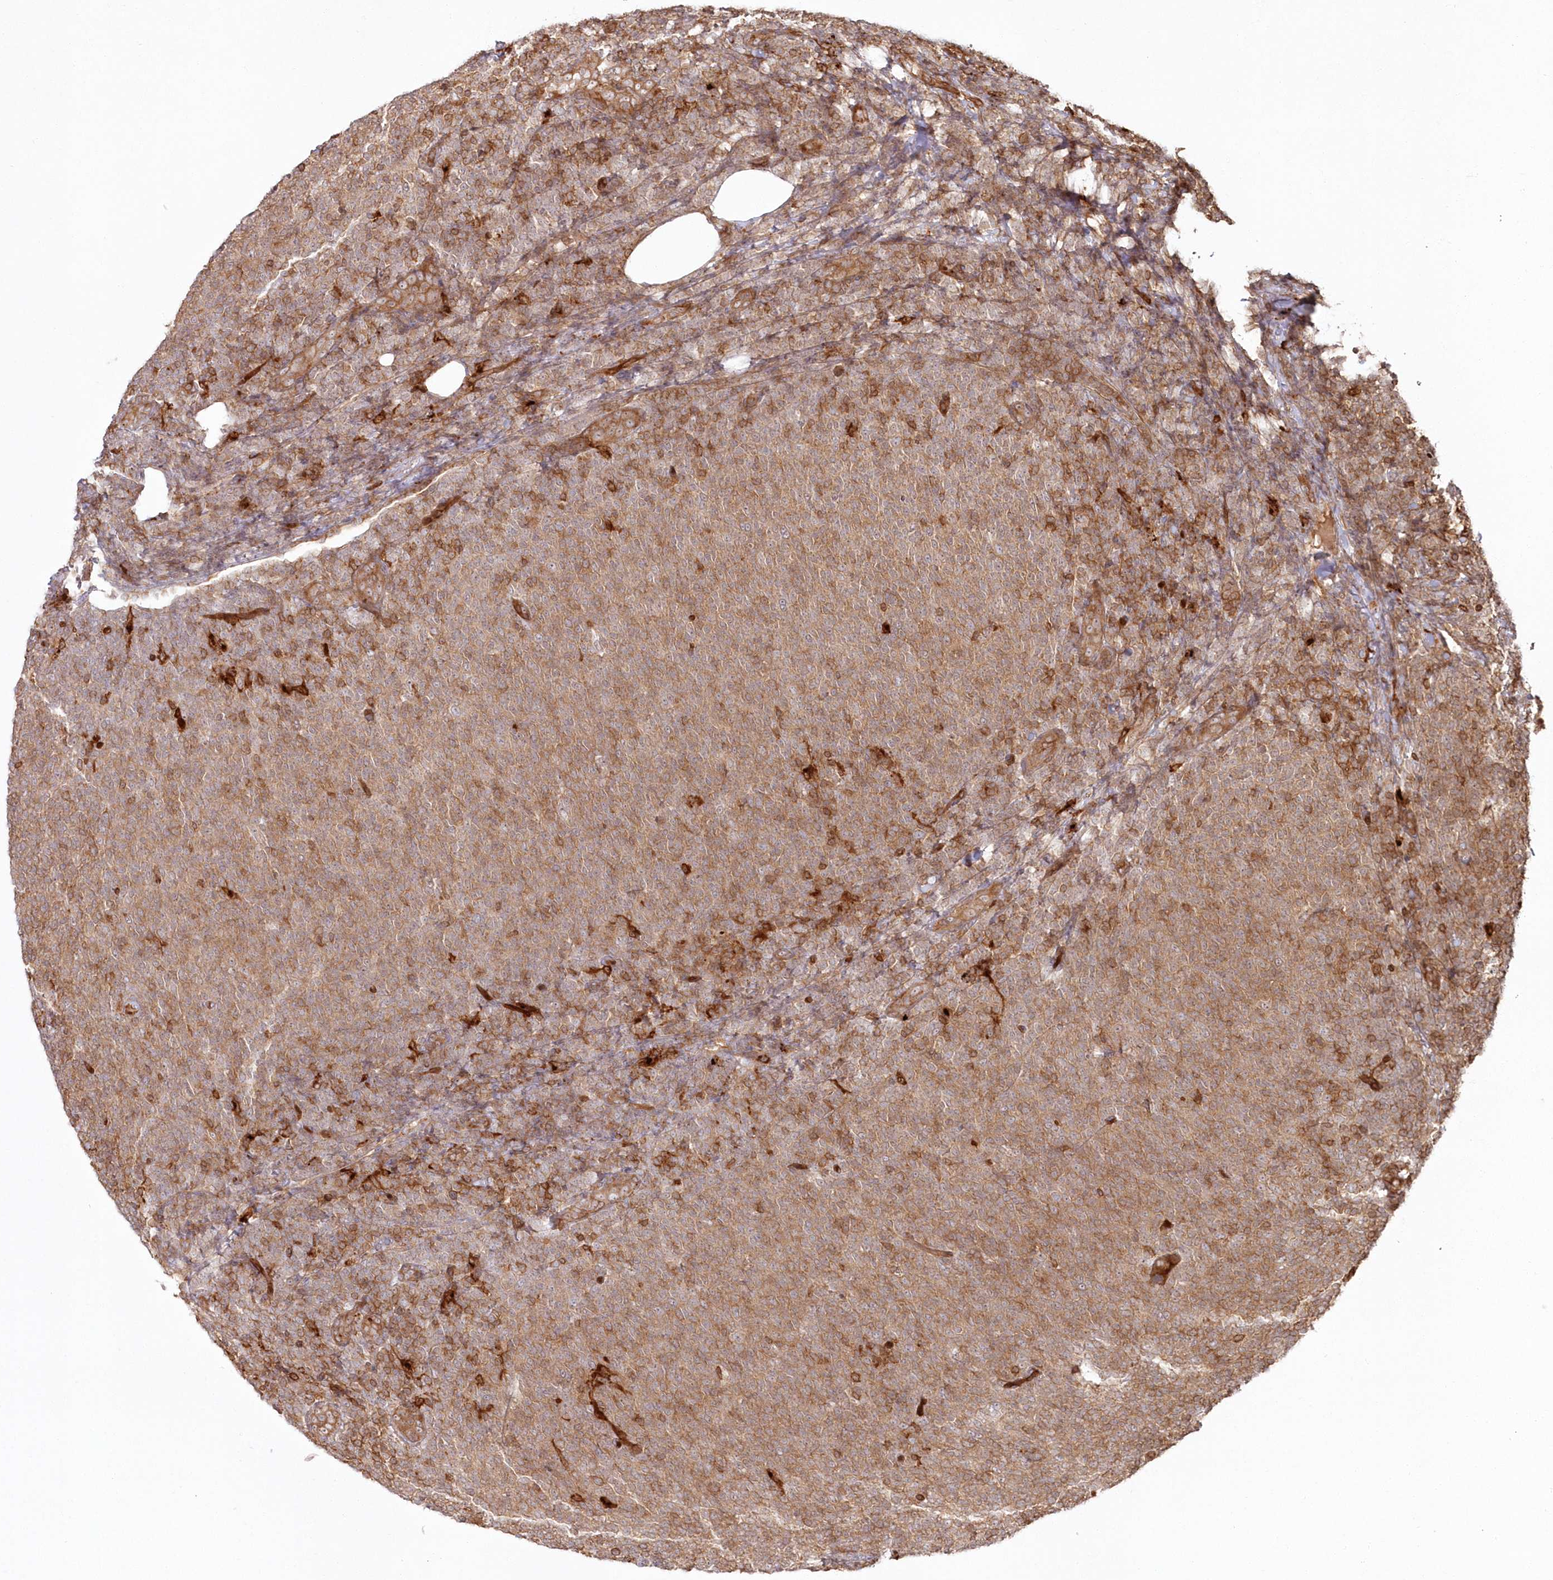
{"staining": {"intensity": "moderate", "quantity": ">75%", "location": "cytoplasmic/membranous"}, "tissue": "lymphoma", "cell_type": "Tumor cells", "image_type": "cancer", "snomed": [{"axis": "morphology", "description": "Malignant lymphoma, non-Hodgkin's type, Low grade"}, {"axis": "topography", "description": "Lymph node"}], "caption": "Tumor cells show moderate cytoplasmic/membranous staining in approximately >75% of cells in lymphoma.", "gene": "RGCC", "patient": {"sex": "male", "age": 66}}